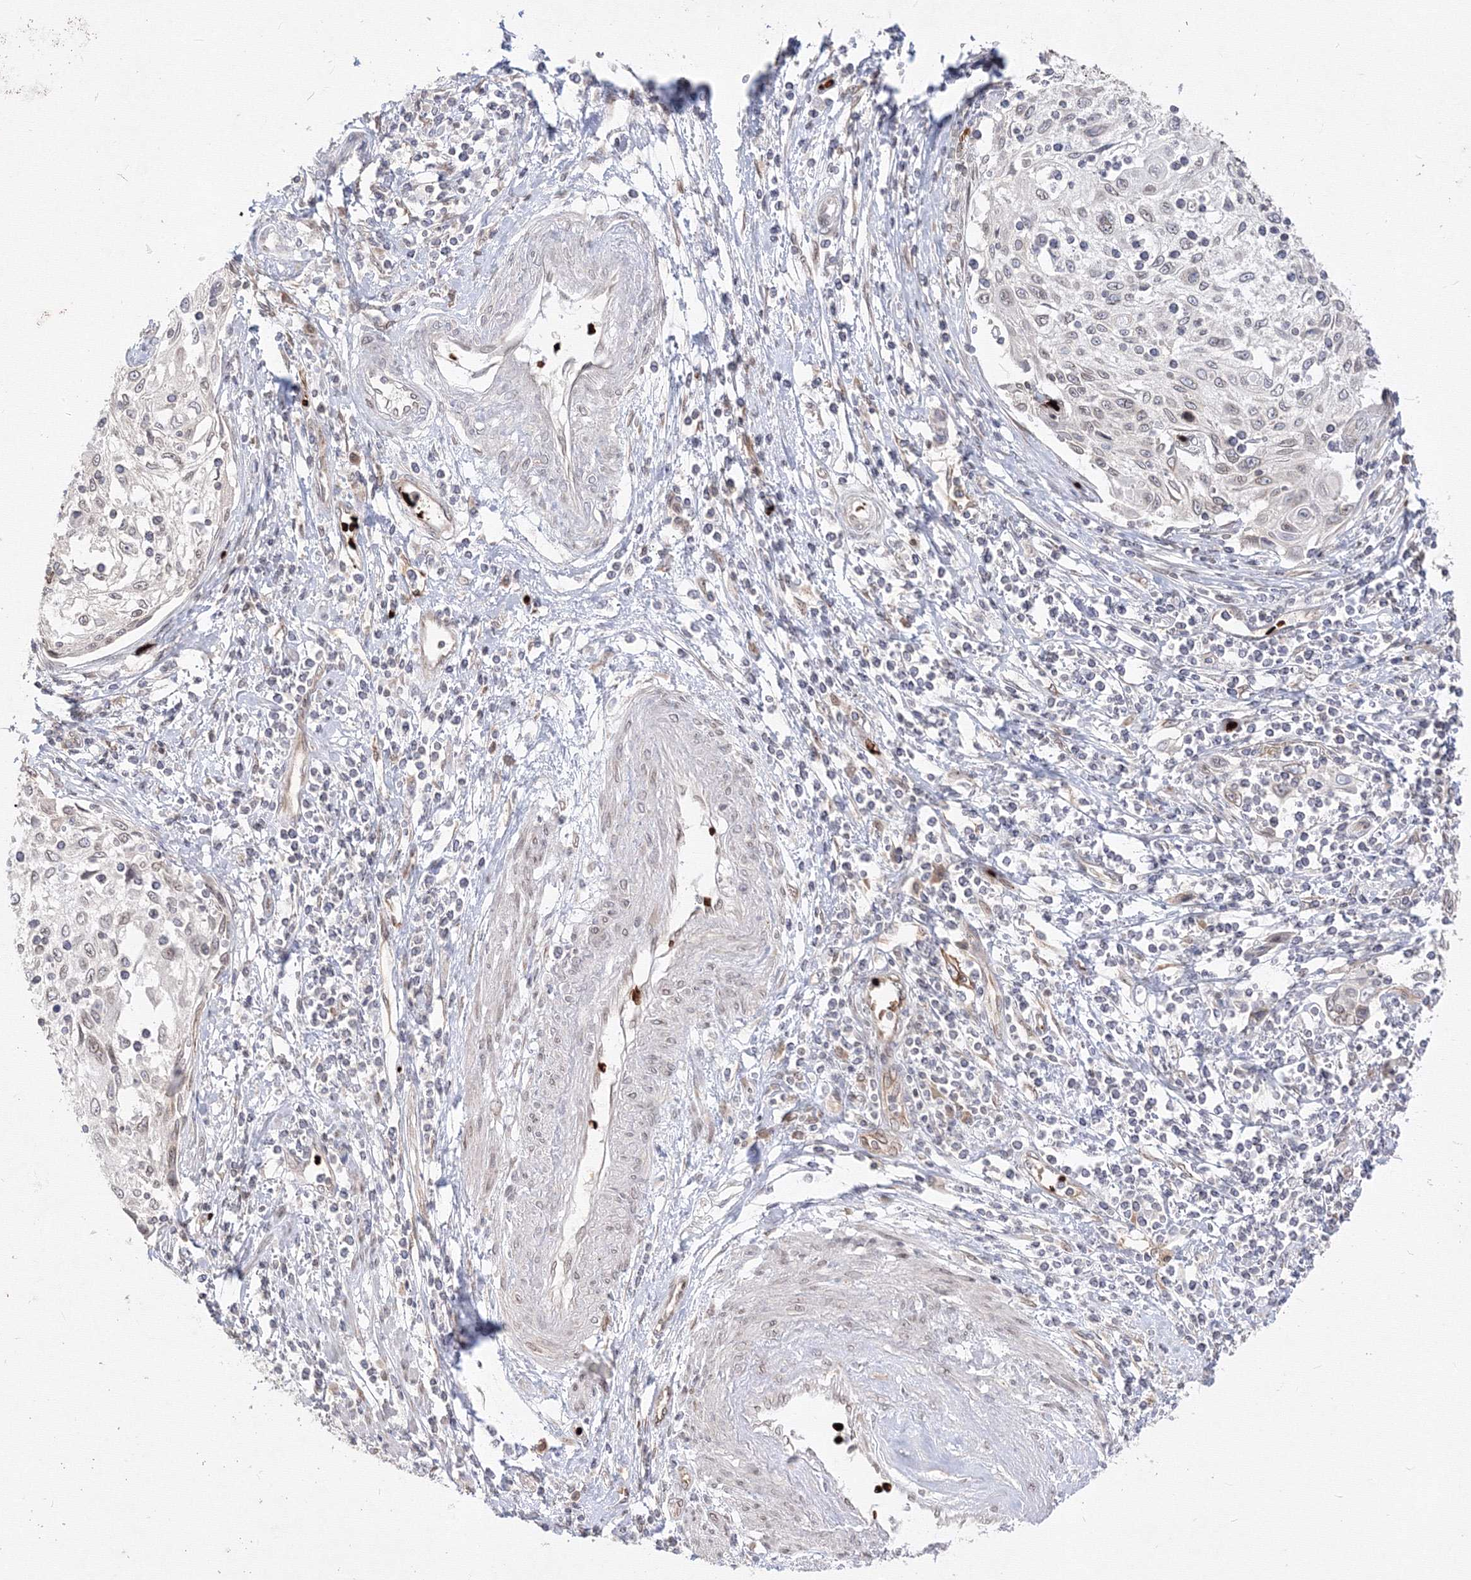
{"staining": {"intensity": "negative", "quantity": "none", "location": "none"}, "tissue": "cervical cancer", "cell_type": "Tumor cells", "image_type": "cancer", "snomed": [{"axis": "morphology", "description": "Squamous cell carcinoma, NOS"}, {"axis": "topography", "description": "Cervix"}], "caption": "An immunohistochemistry (IHC) image of squamous cell carcinoma (cervical) is shown. There is no staining in tumor cells of squamous cell carcinoma (cervical).", "gene": "DNAJB2", "patient": {"sex": "female", "age": 70}}